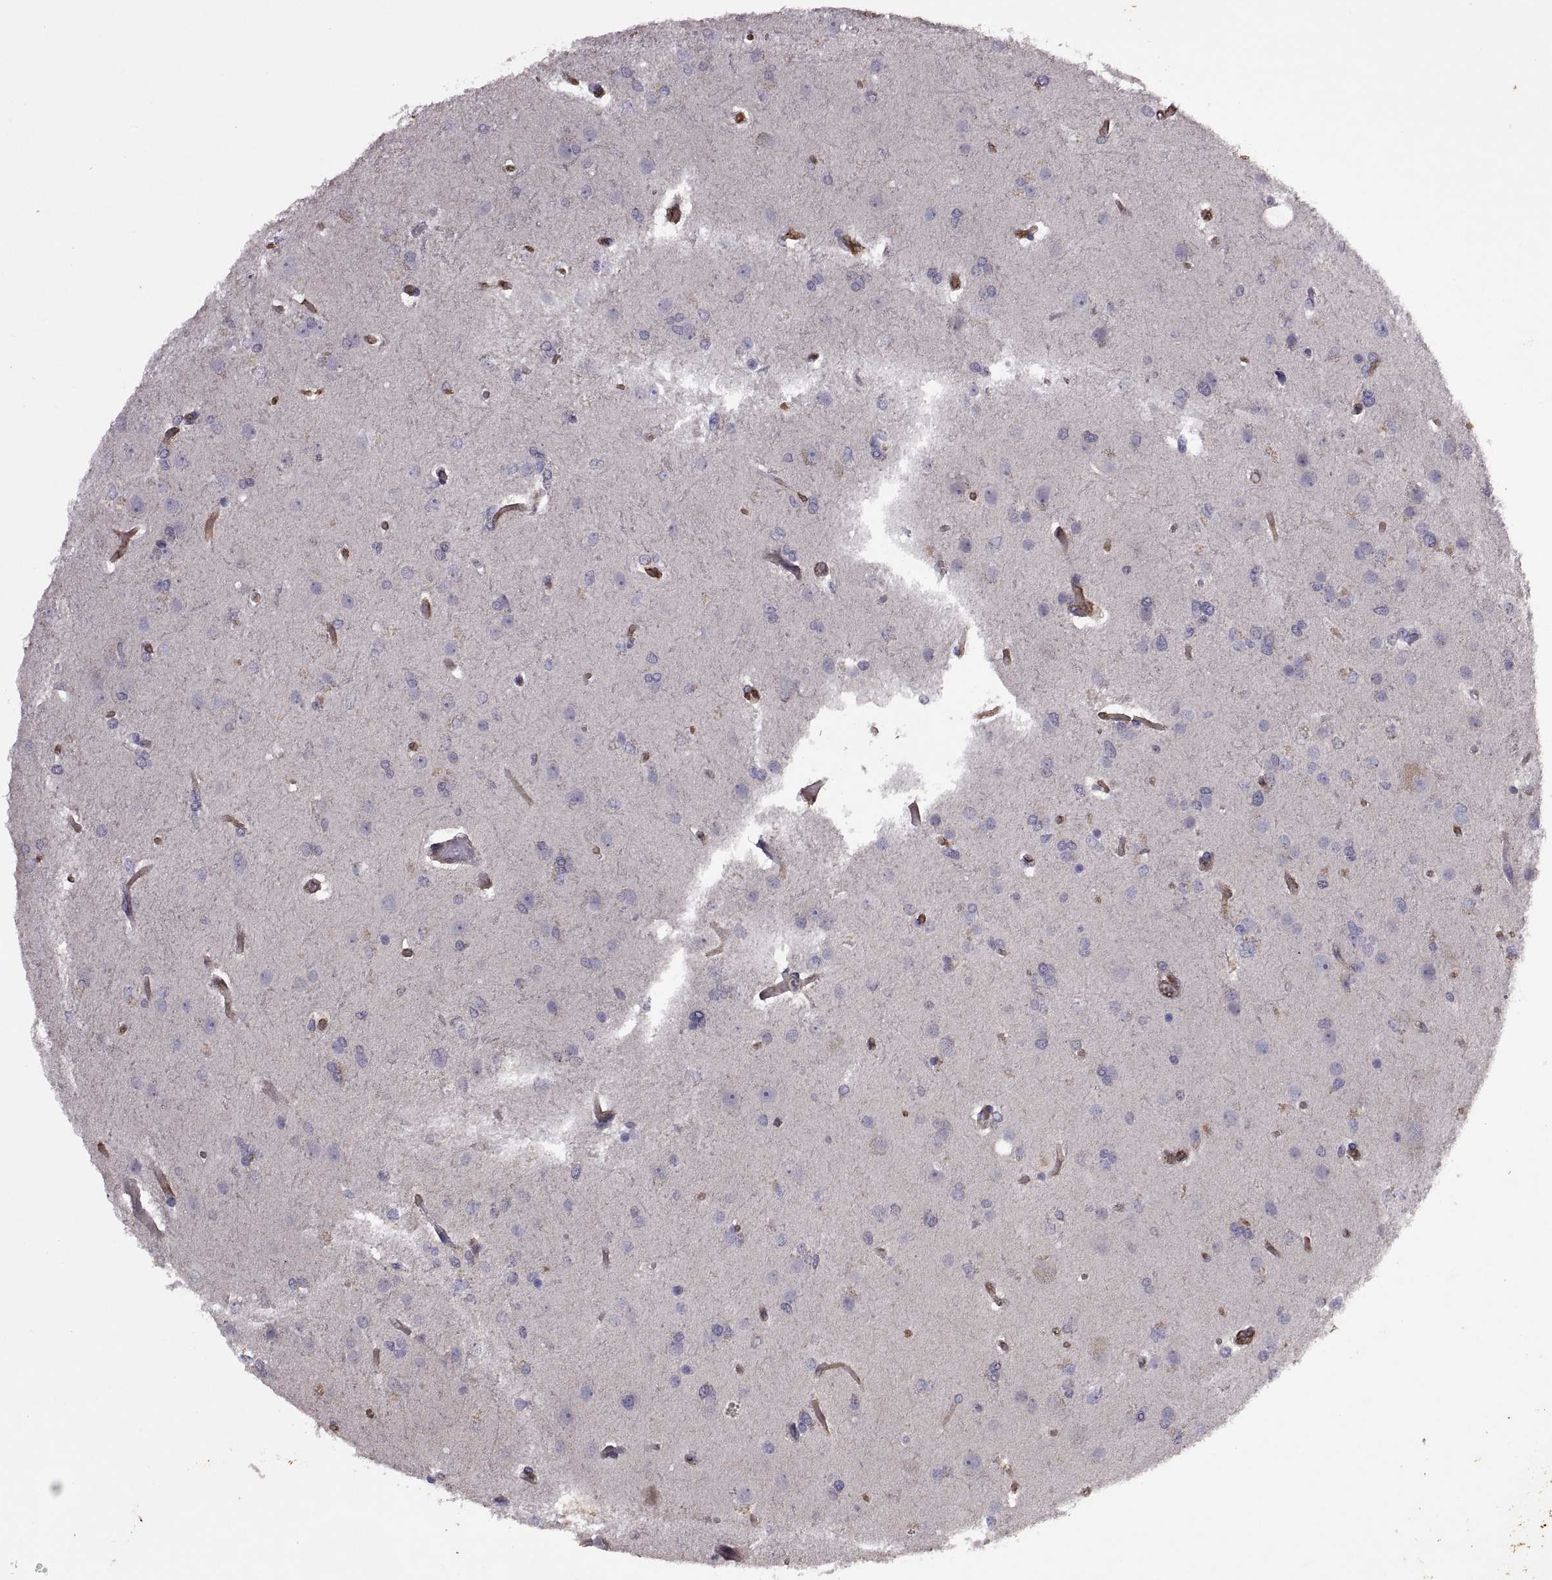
{"staining": {"intensity": "negative", "quantity": "none", "location": "none"}, "tissue": "glioma", "cell_type": "Tumor cells", "image_type": "cancer", "snomed": [{"axis": "morphology", "description": "Glioma, malignant, High grade"}, {"axis": "topography", "description": "Brain"}], "caption": "Human high-grade glioma (malignant) stained for a protein using IHC exhibits no expression in tumor cells.", "gene": "S100A10", "patient": {"sex": "male", "age": 68}}